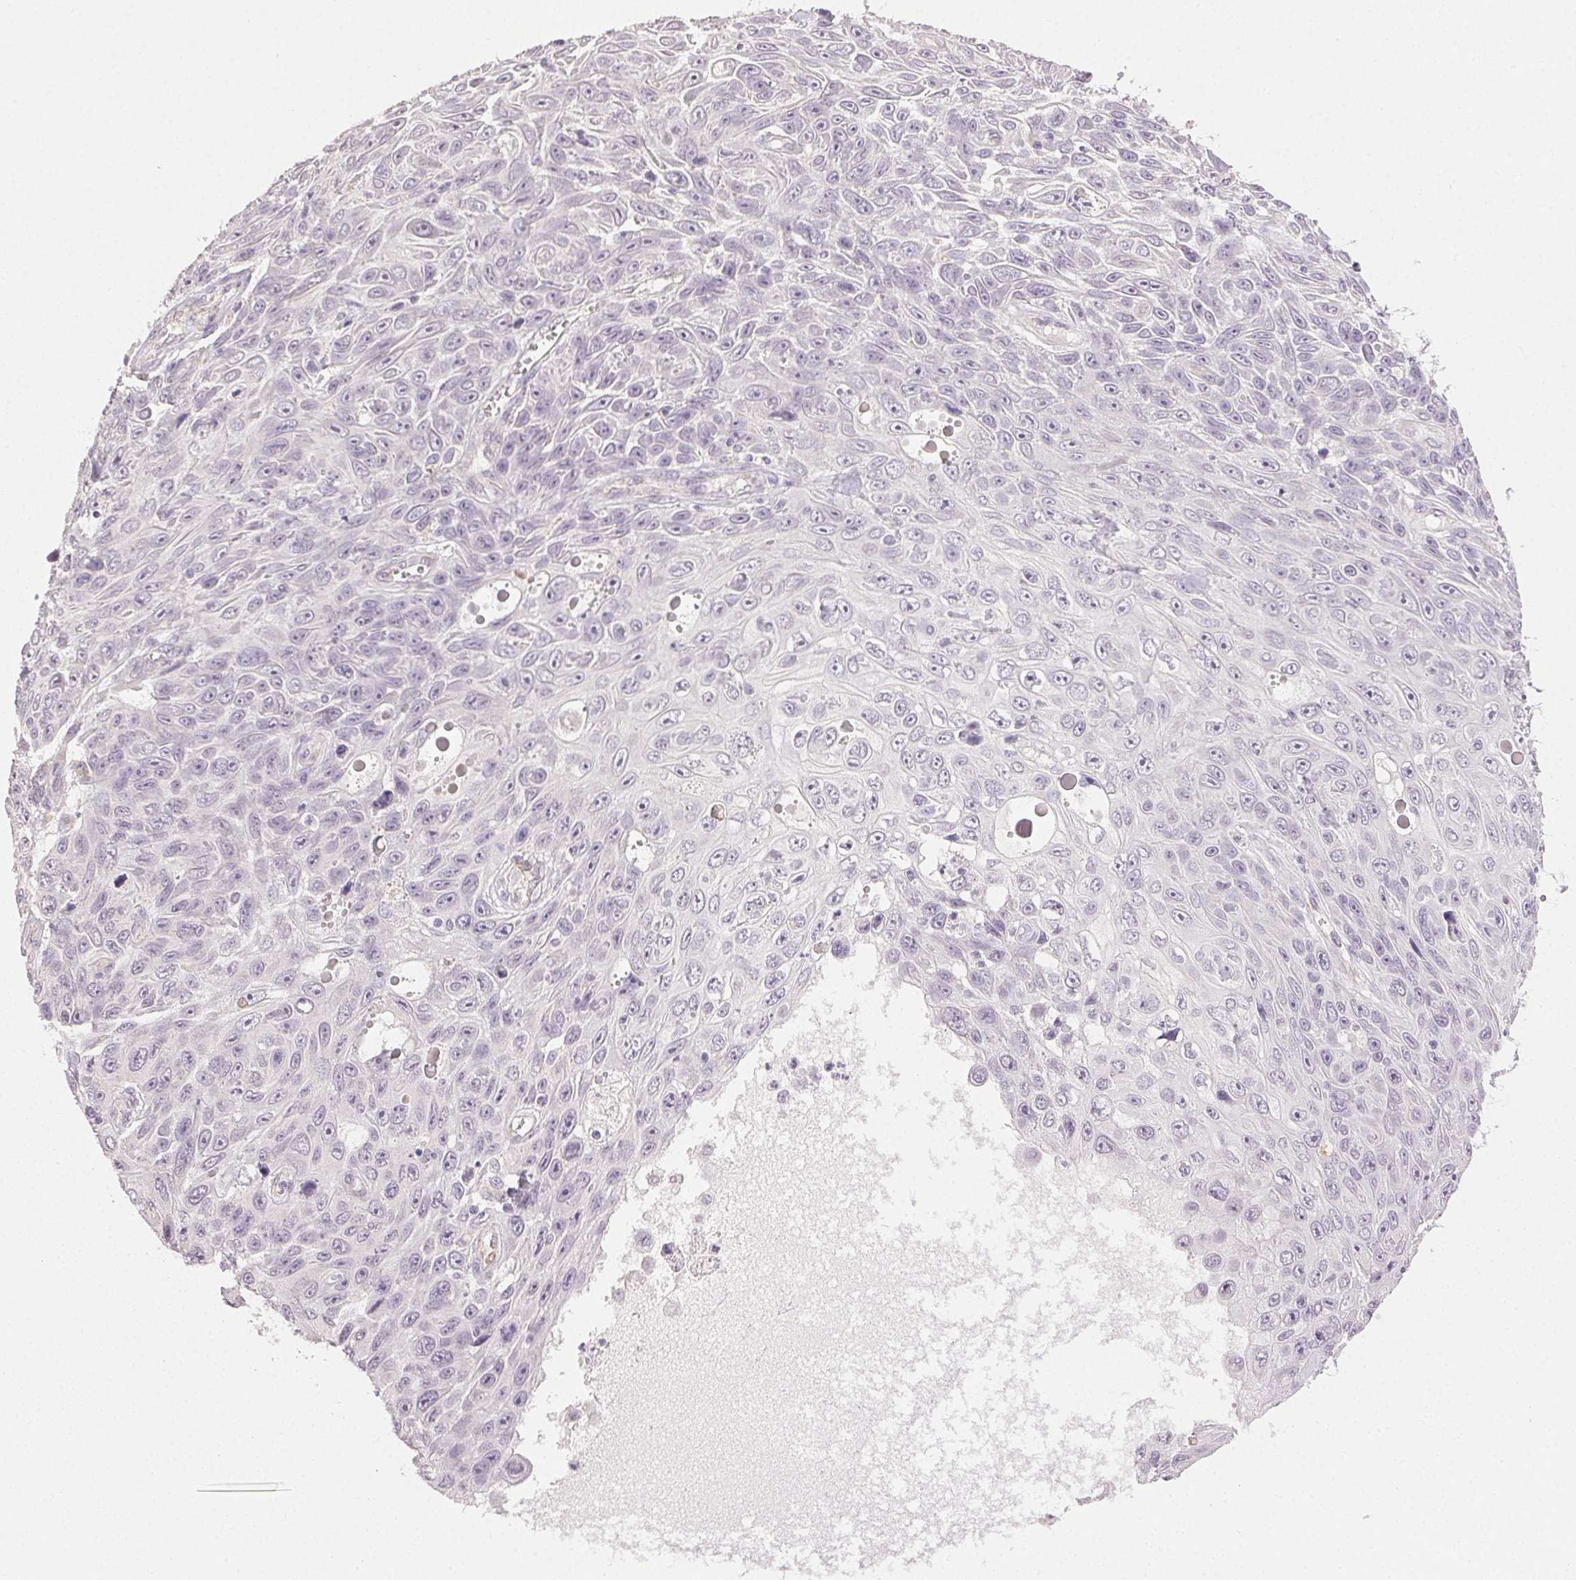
{"staining": {"intensity": "negative", "quantity": "none", "location": "none"}, "tissue": "skin cancer", "cell_type": "Tumor cells", "image_type": "cancer", "snomed": [{"axis": "morphology", "description": "Squamous cell carcinoma, NOS"}, {"axis": "topography", "description": "Skin"}], "caption": "A high-resolution histopathology image shows immunohistochemistry staining of skin squamous cell carcinoma, which reveals no significant expression in tumor cells. (DAB immunohistochemistry (IHC) with hematoxylin counter stain).", "gene": "PLCB1", "patient": {"sex": "male", "age": 82}}